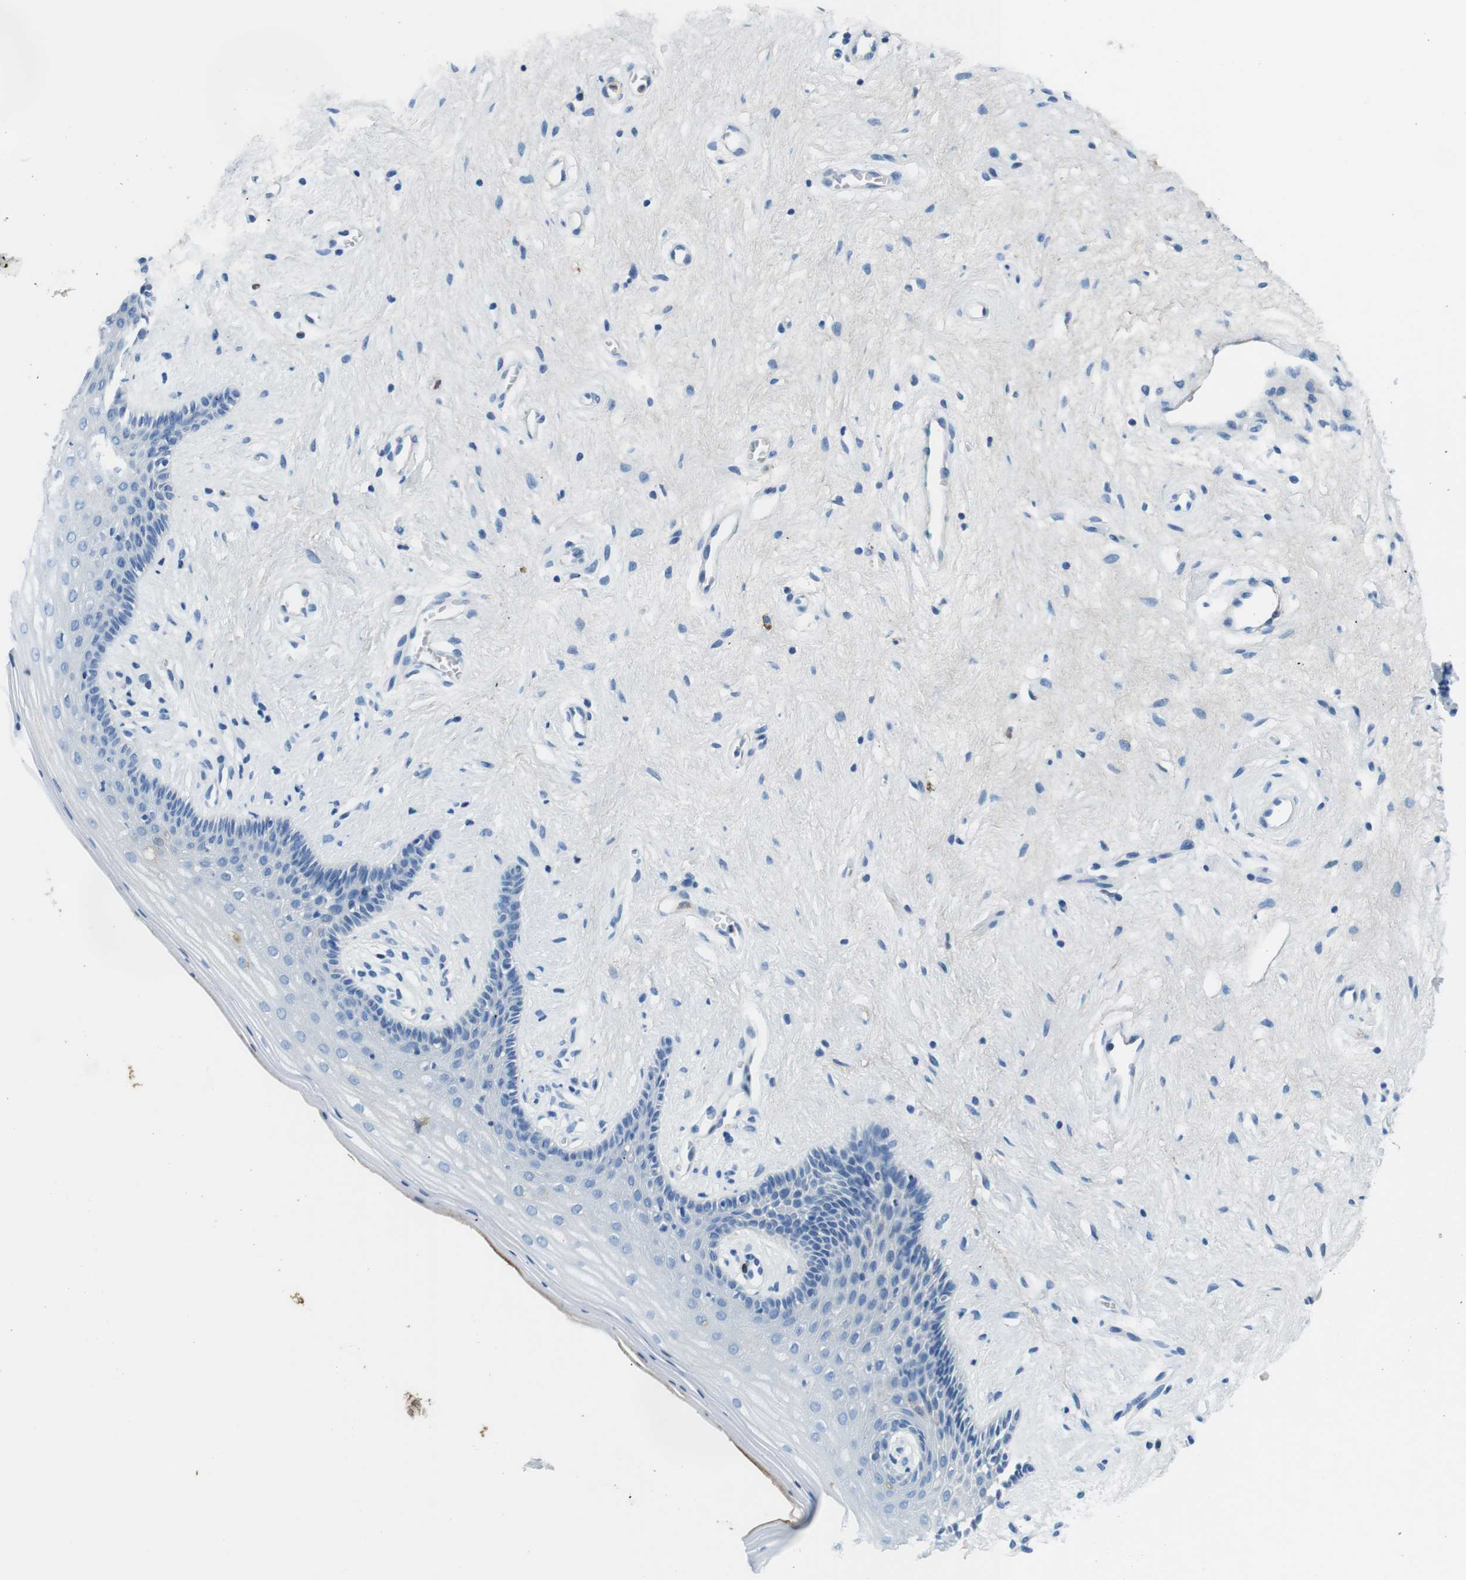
{"staining": {"intensity": "negative", "quantity": "none", "location": "none"}, "tissue": "vagina", "cell_type": "Squamous epithelial cells", "image_type": "normal", "snomed": [{"axis": "morphology", "description": "Normal tissue, NOS"}, {"axis": "topography", "description": "Vagina"}], "caption": "IHC of unremarkable human vagina shows no positivity in squamous epithelial cells.", "gene": "IGKC", "patient": {"sex": "female", "age": 44}}